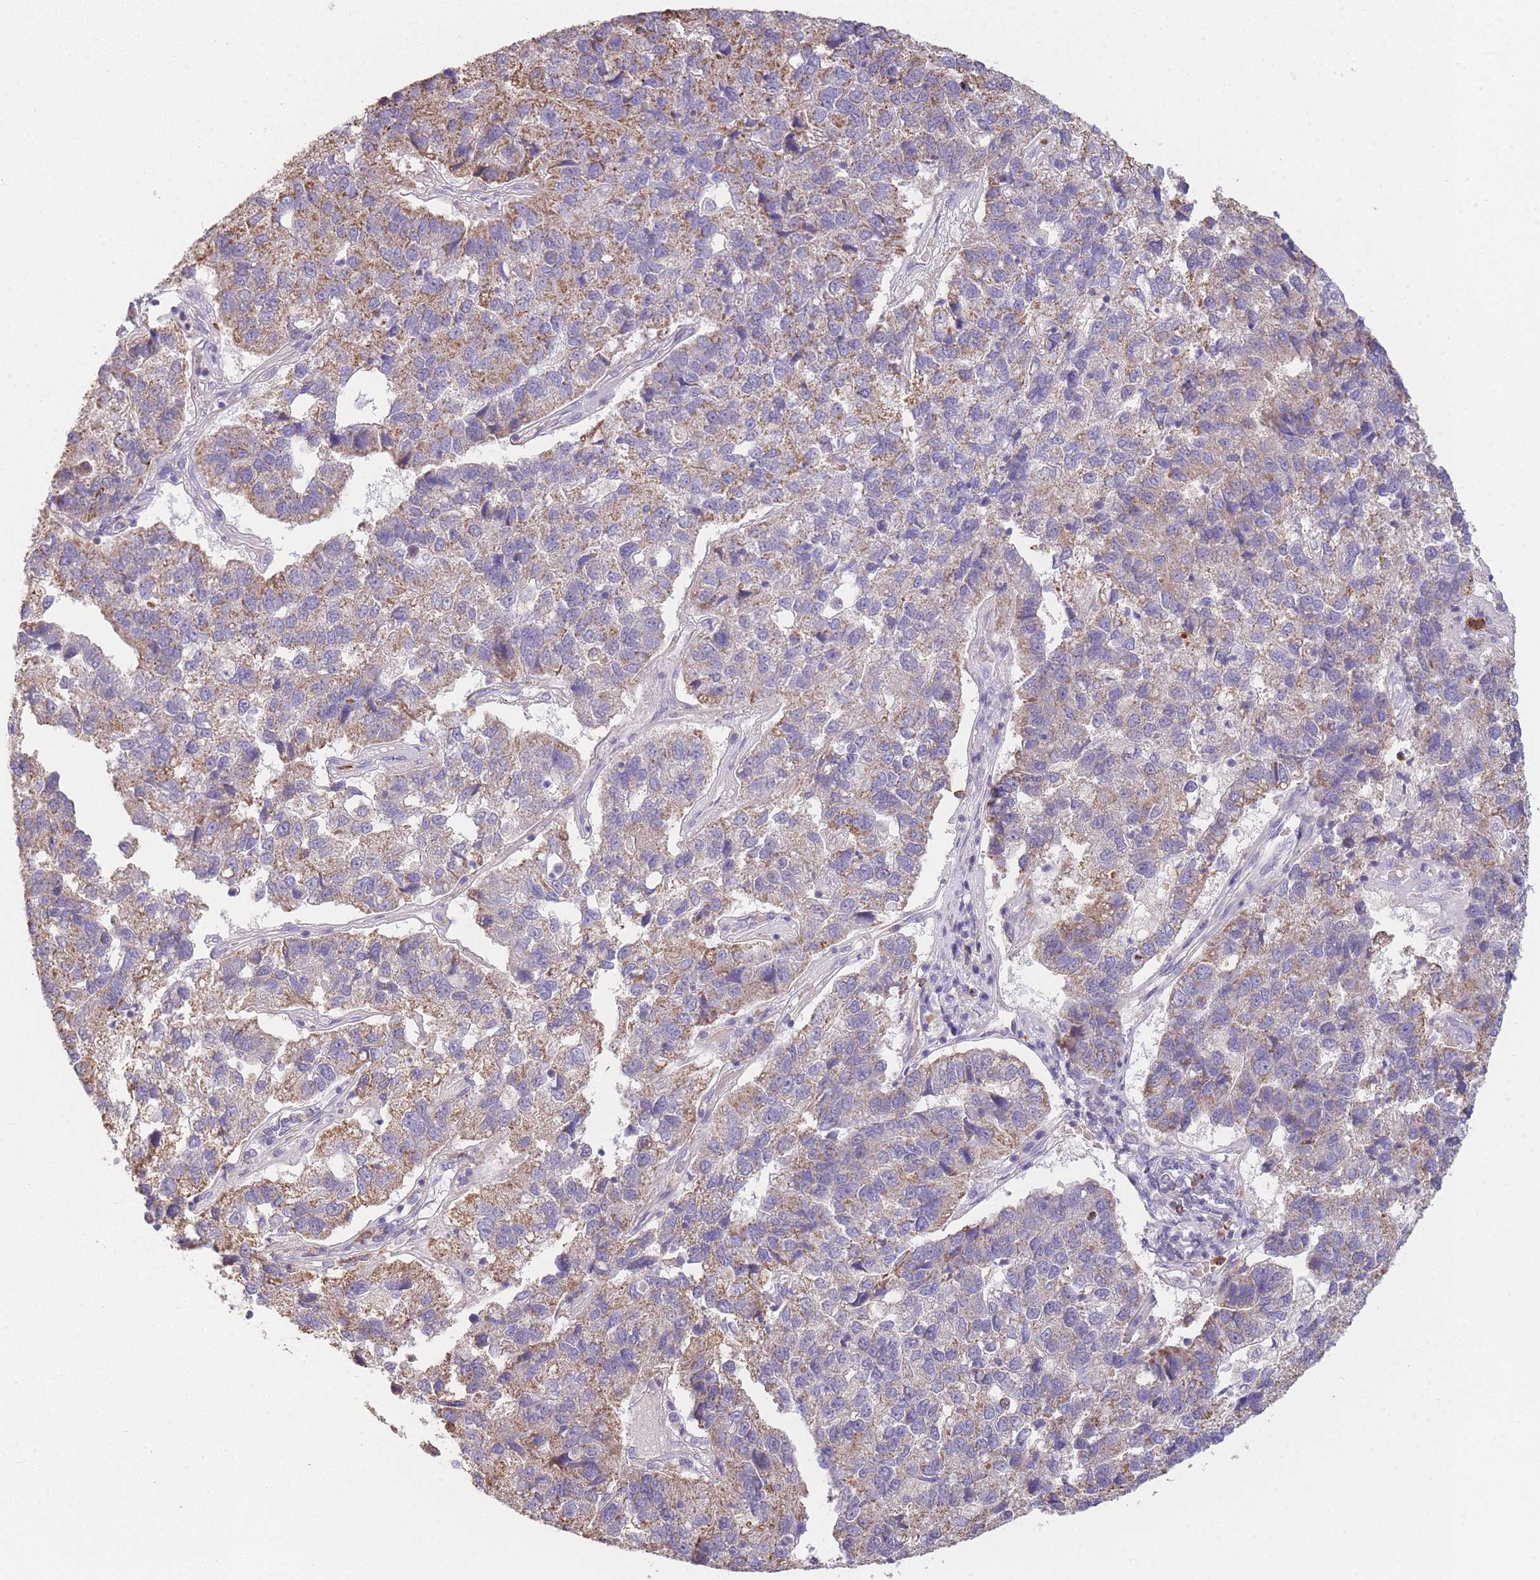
{"staining": {"intensity": "moderate", "quantity": "25%-75%", "location": "cytoplasmic/membranous"}, "tissue": "pancreatic cancer", "cell_type": "Tumor cells", "image_type": "cancer", "snomed": [{"axis": "morphology", "description": "Adenocarcinoma, NOS"}, {"axis": "topography", "description": "Pancreas"}], "caption": "An immunohistochemistry micrograph of tumor tissue is shown. Protein staining in brown highlights moderate cytoplasmic/membranous positivity in pancreatic adenocarcinoma within tumor cells.", "gene": "PRAM1", "patient": {"sex": "female", "age": 61}}